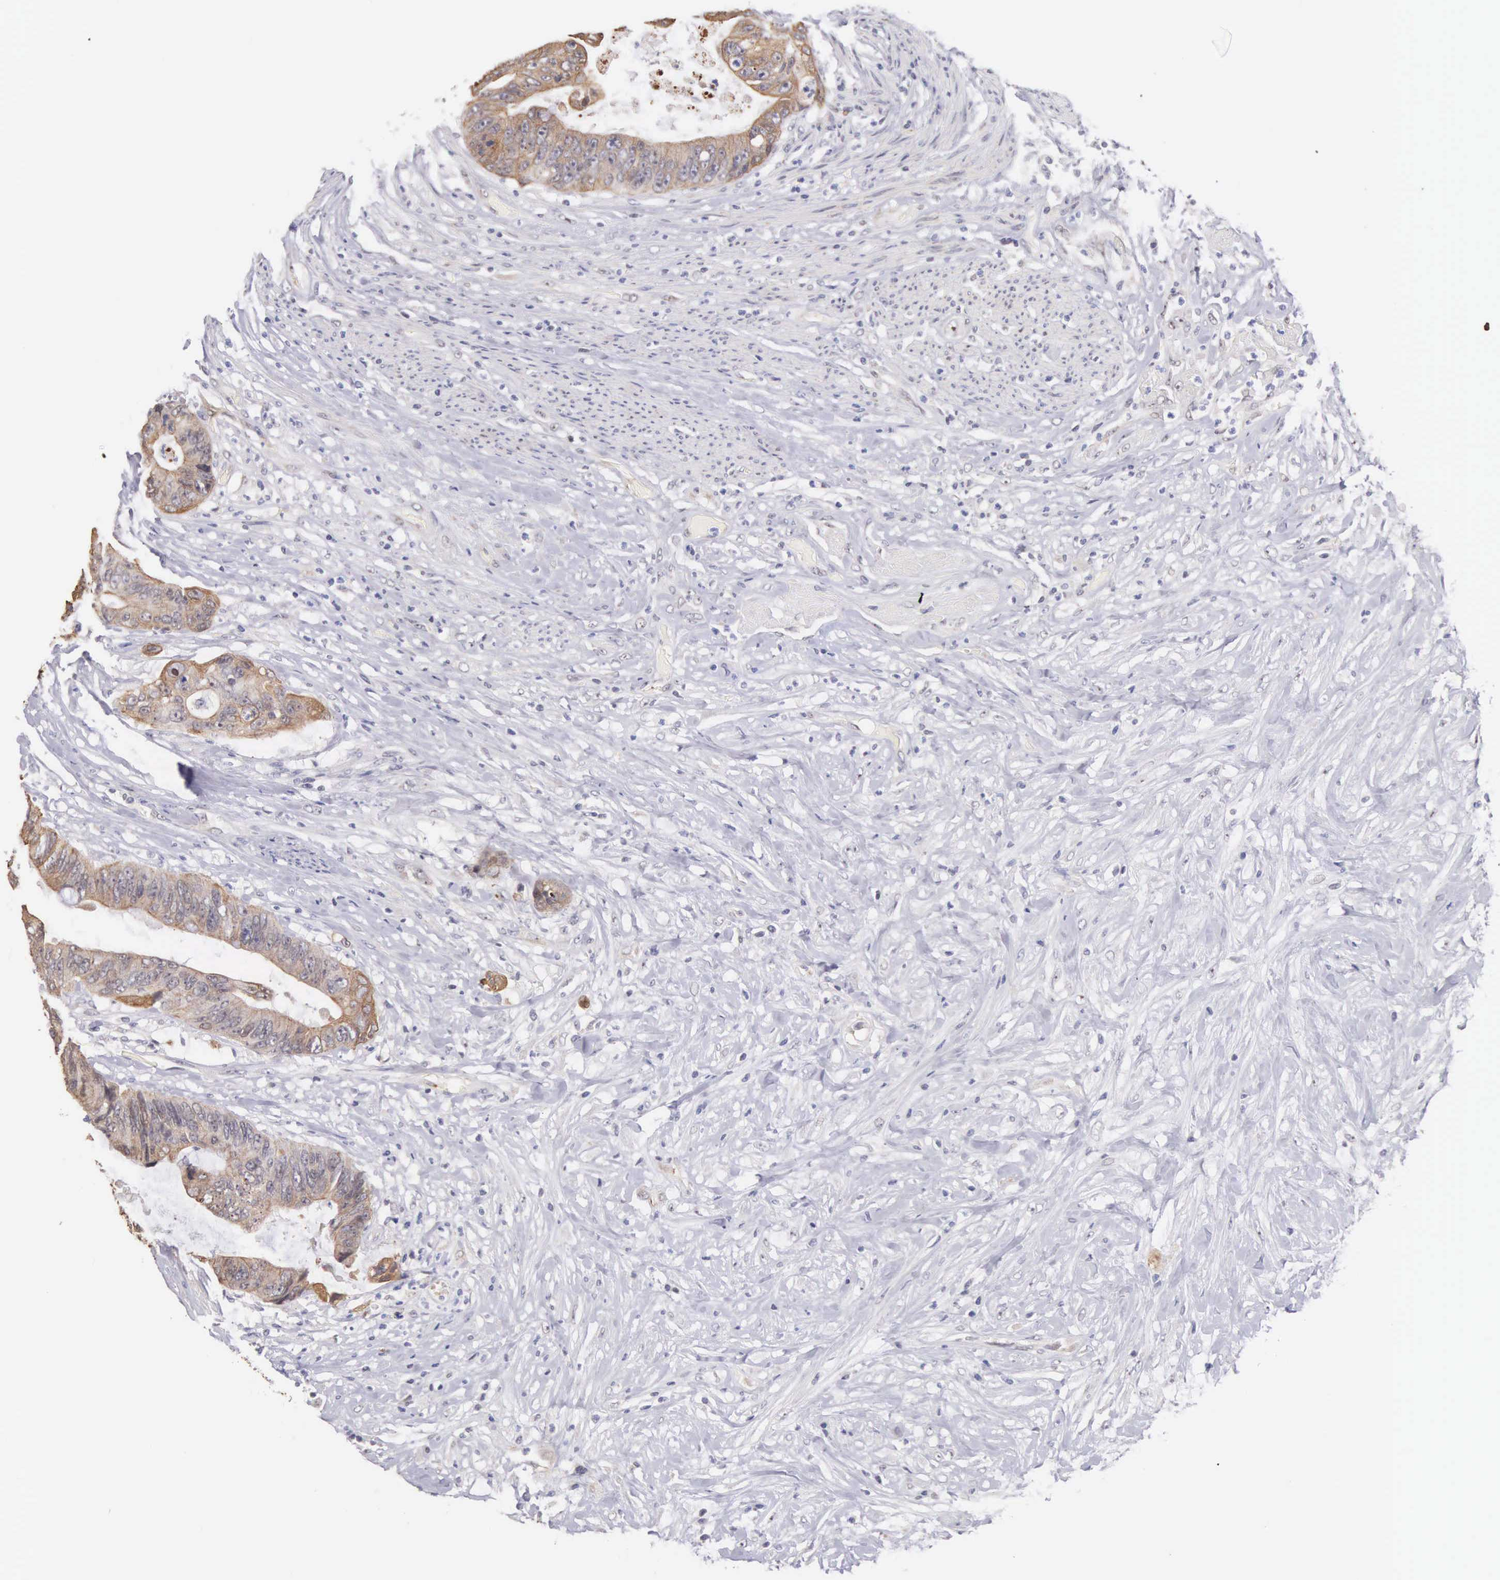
{"staining": {"intensity": "moderate", "quantity": "25%-75%", "location": "cytoplasmic/membranous"}, "tissue": "colorectal cancer", "cell_type": "Tumor cells", "image_type": "cancer", "snomed": [{"axis": "morphology", "description": "Adenocarcinoma, NOS"}, {"axis": "topography", "description": "Rectum"}], "caption": "Approximately 25%-75% of tumor cells in colorectal adenocarcinoma show moderate cytoplasmic/membranous protein expression as visualized by brown immunohistochemical staining.", "gene": "PIR", "patient": {"sex": "female", "age": 65}}